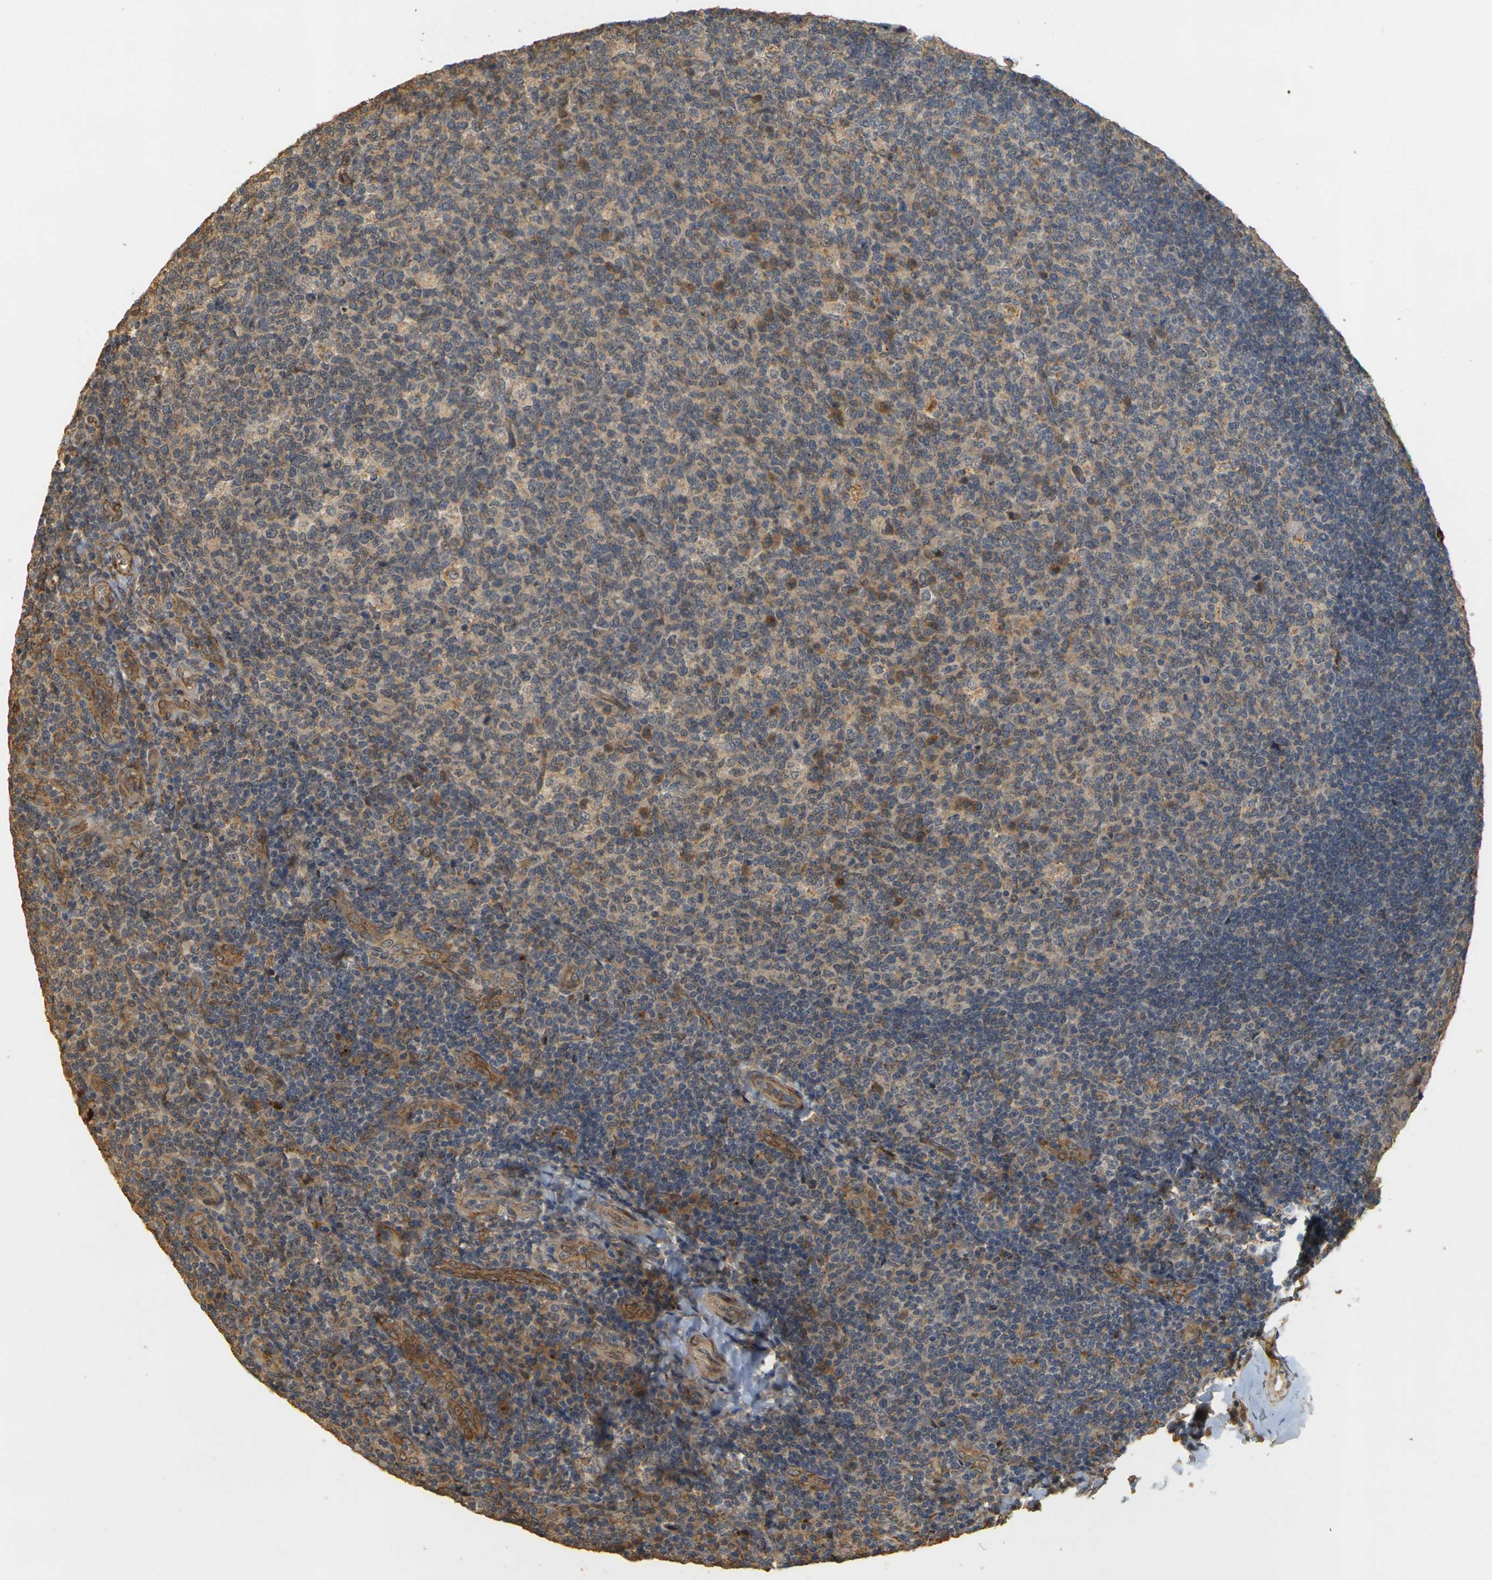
{"staining": {"intensity": "moderate", "quantity": "25%-75%", "location": "cytoplasmic/membranous"}, "tissue": "tonsil", "cell_type": "Germinal center cells", "image_type": "normal", "snomed": [{"axis": "morphology", "description": "Normal tissue, NOS"}, {"axis": "topography", "description": "Tonsil"}], "caption": "Brown immunohistochemical staining in unremarkable tonsil reveals moderate cytoplasmic/membranous staining in about 25%-75% of germinal center cells. (DAB (3,3'-diaminobenzidine) IHC, brown staining for protein, blue staining for nuclei).", "gene": "MEGF9", "patient": {"sex": "male", "age": 17}}